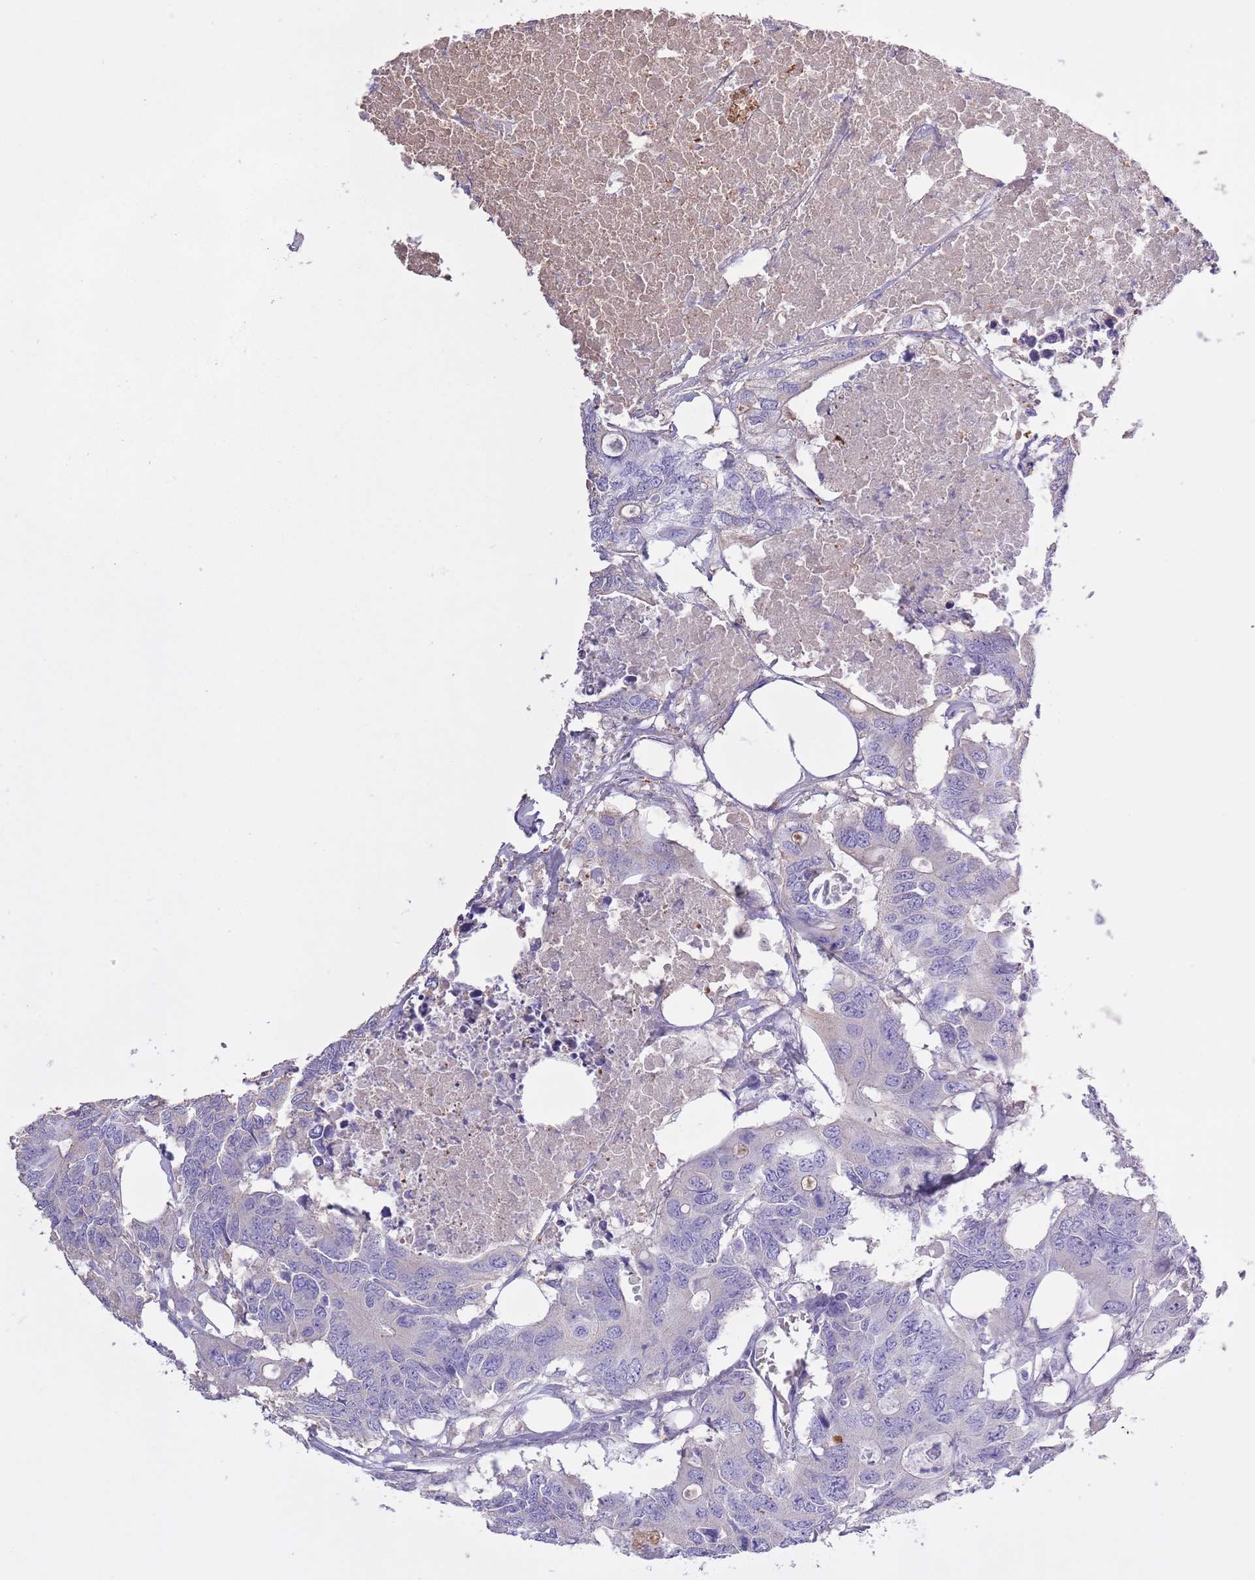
{"staining": {"intensity": "negative", "quantity": "none", "location": "none"}, "tissue": "colorectal cancer", "cell_type": "Tumor cells", "image_type": "cancer", "snomed": [{"axis": "morphology", "description": "Adenocarcinoma, NOS"}, {"axis": "topography", "description": "Colon"}], "caption": "DAB (3,3'-diaminobenzidine) immunohistochemical staining of human colorectal cancer (adenocarcinoma) reveals no significant positivity in tumor cells.", "gene": "AP3S2", "patient": {"sex": "male", "age": 71}}